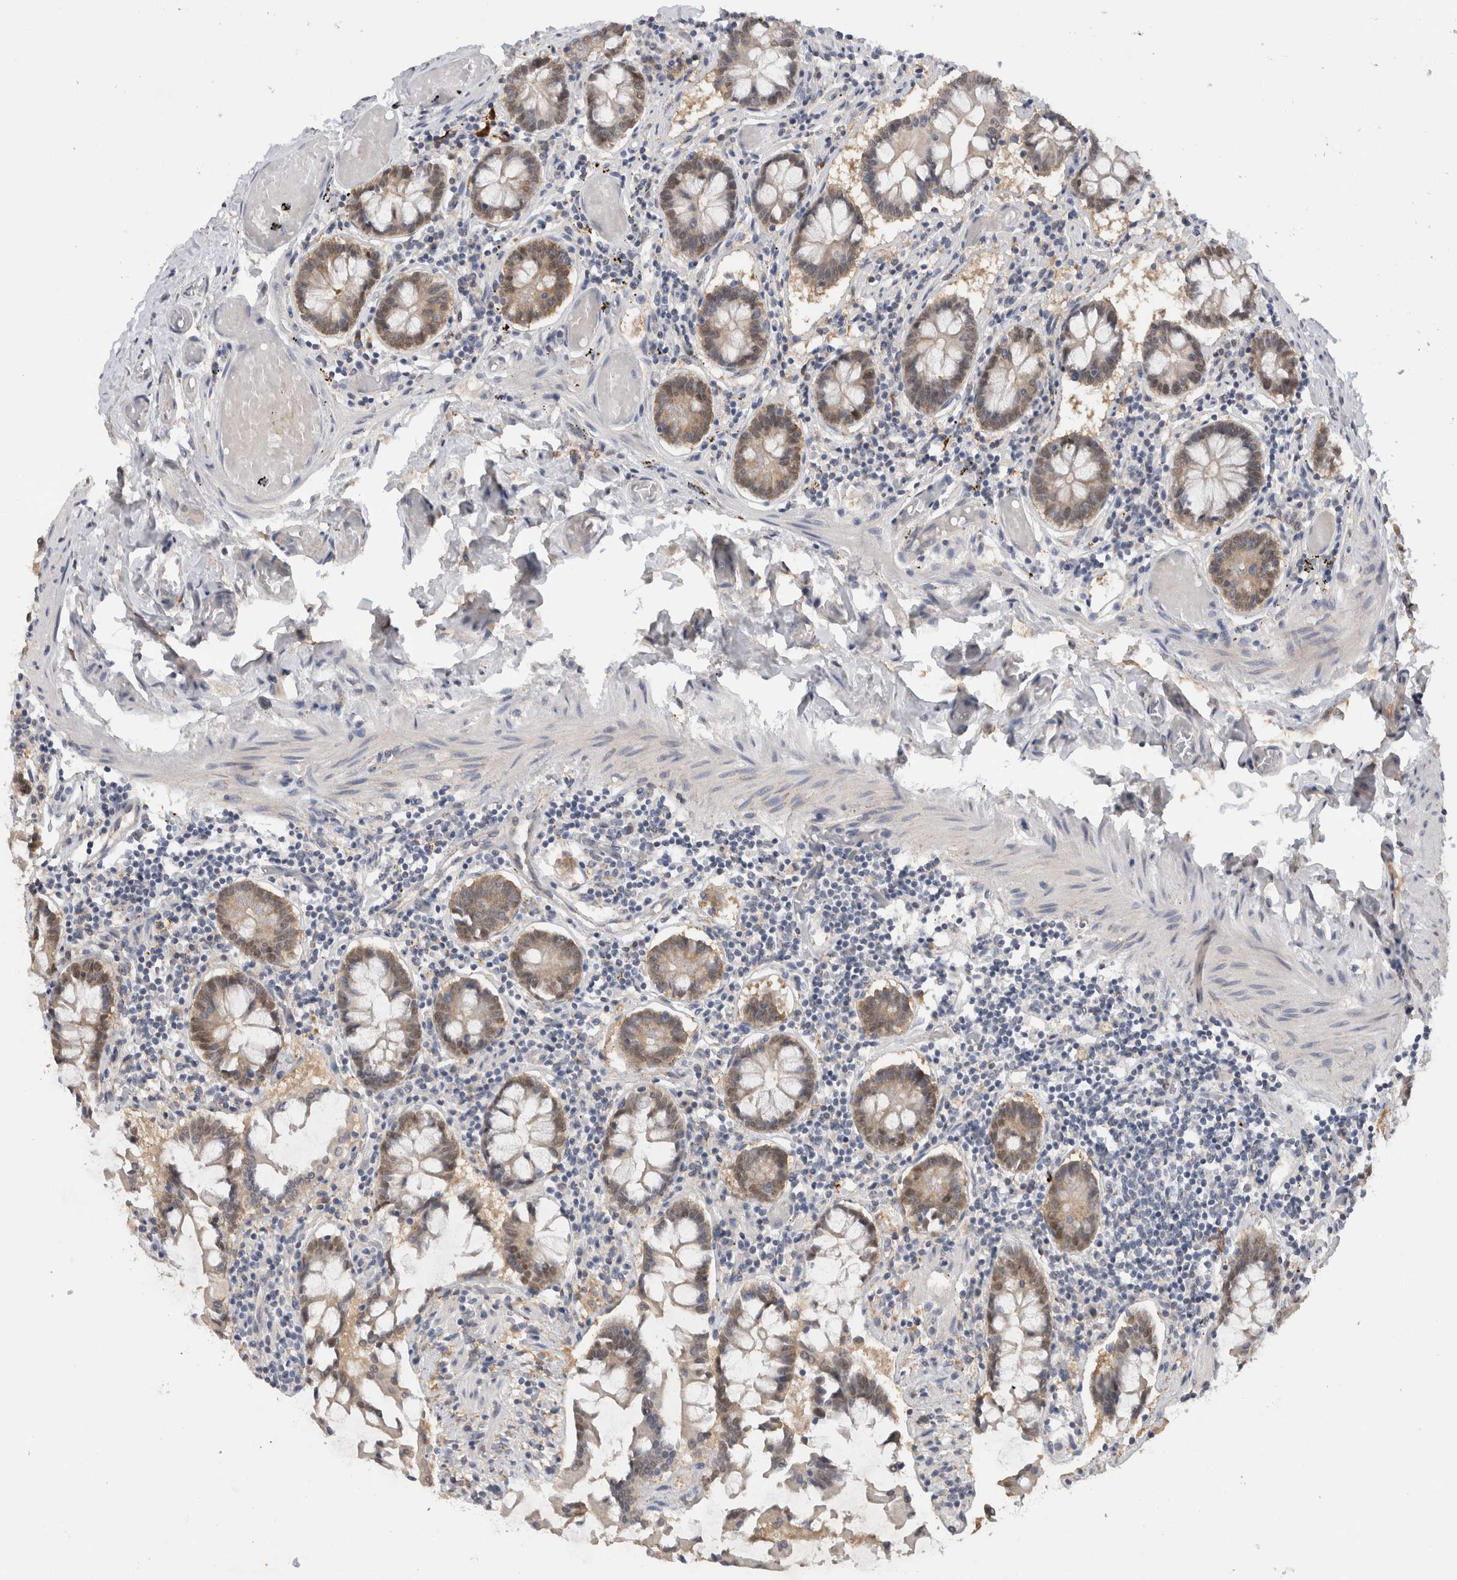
{"staining": {"intensity": "moderate", "quantity": ">75%", "location": "cytoplasmic/membranous,nuclear"}, "tissue": "small intestine", "cell_type": "Glandular cells", "image_type": "normal", "snomed": [{"axis": "morphology", "description": "Normal tissue, NOS"}, {"axis": "topography", "description": "Small intestine"}], "caption": "Benign small intestine was stained to show a protein in brown. There is medium levels of moderate cytoplasmic/membranous,nuclear positivity in about >75% of glandular cells. (brown staining indicates protein expression, while blue staining denotes nuclei).", "gene": "DYRK2", "patient": {"sex": "male", "age": 41}}